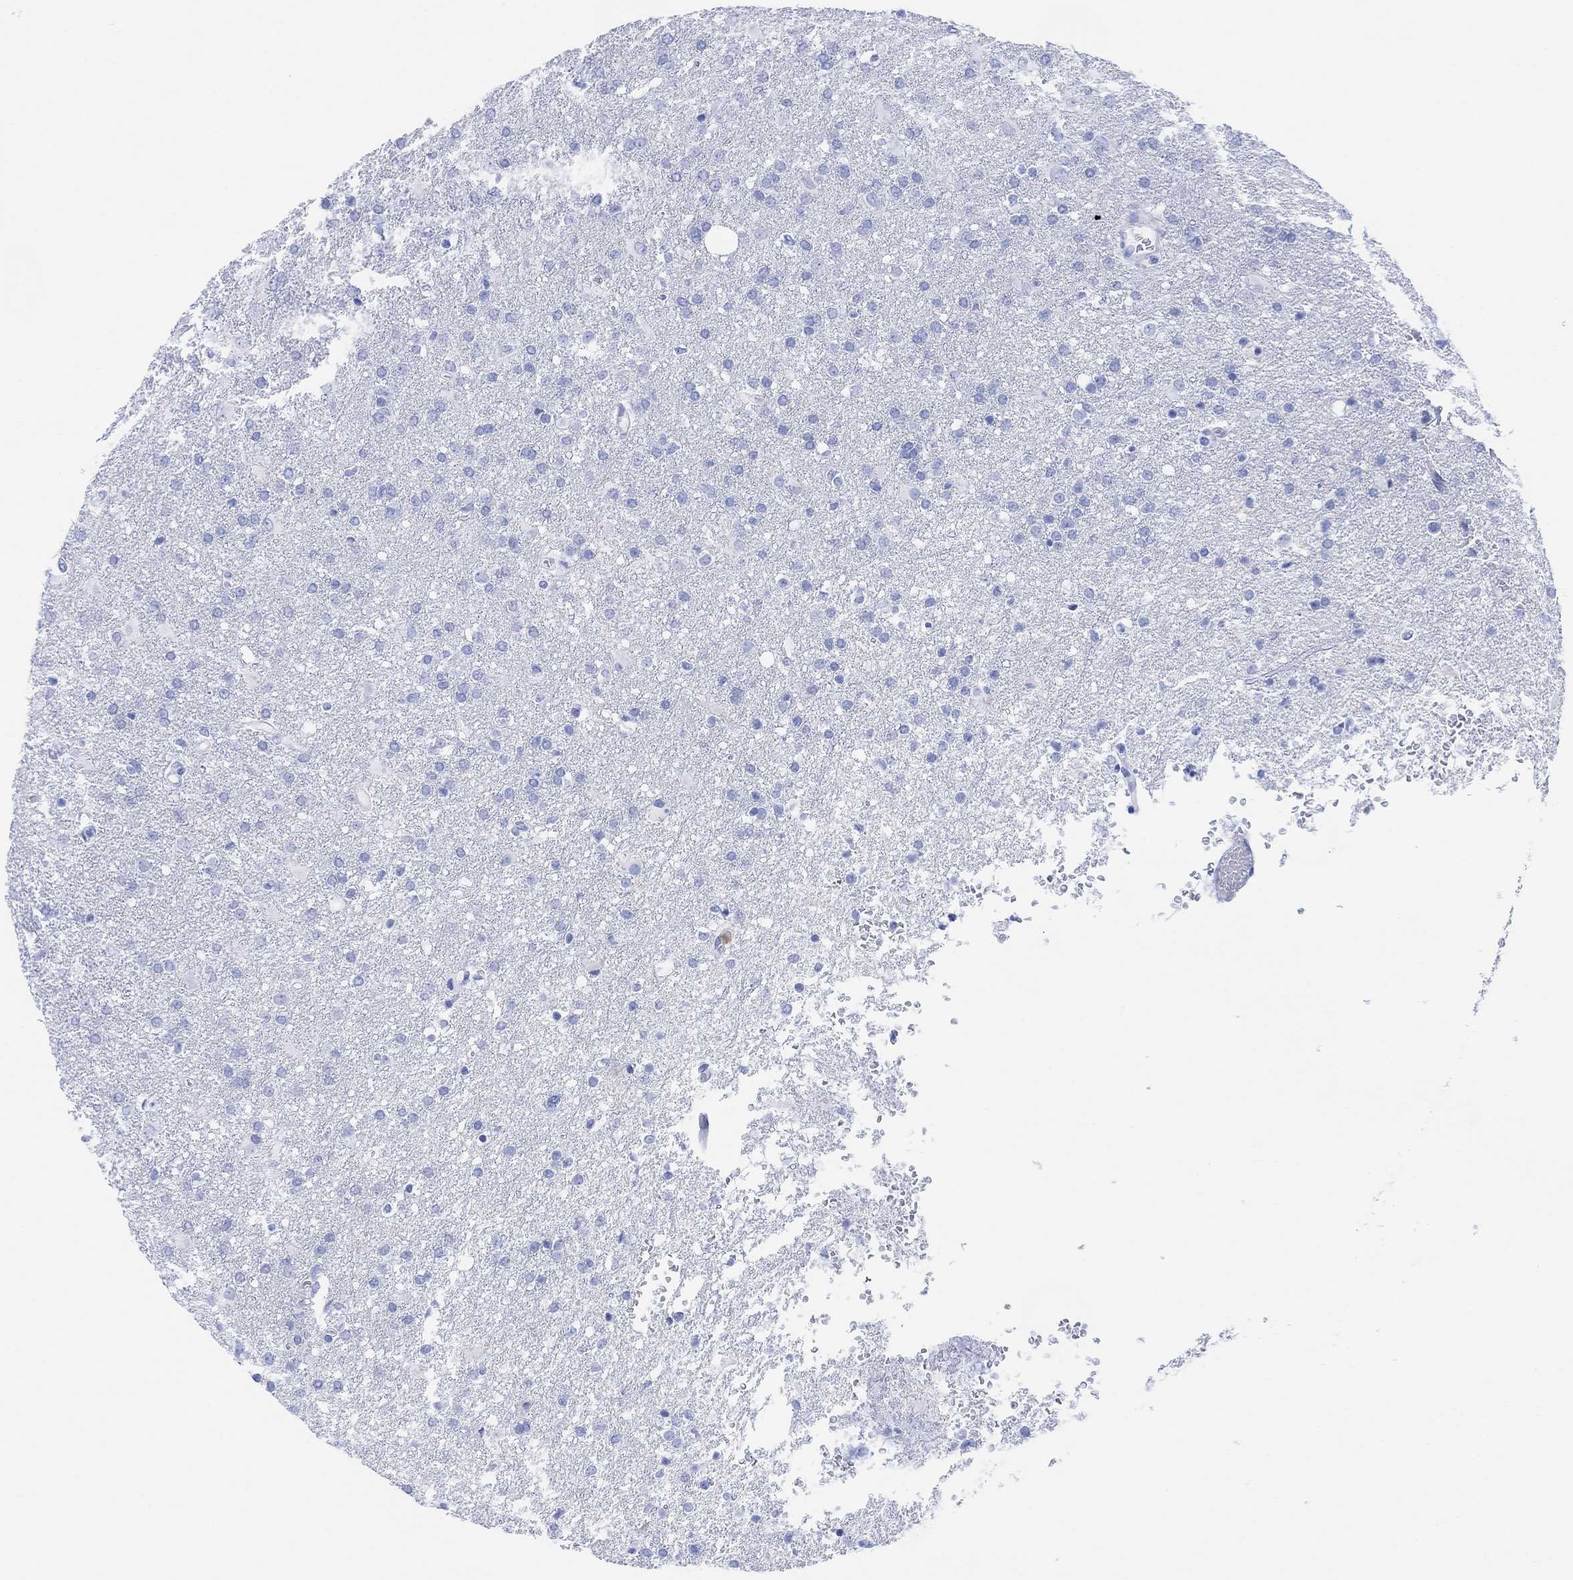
{"staining": {"intensity": "negative", "quantity": "none", "location": "none"}, "tissue": "glioma", "cell_type": "Tumor cells", "image_type": "cancer", "snomed": [{"axis": "morphology", "description": "Glioma, malignant, High grade"}, {"axis": "topography", "description": "Brain"}], "caption": "This is an IHC micrograph of glioma. There is no staining in tumor cells.", "gene": "GPR65", "patient": {"sex": "male", "age": 68}}